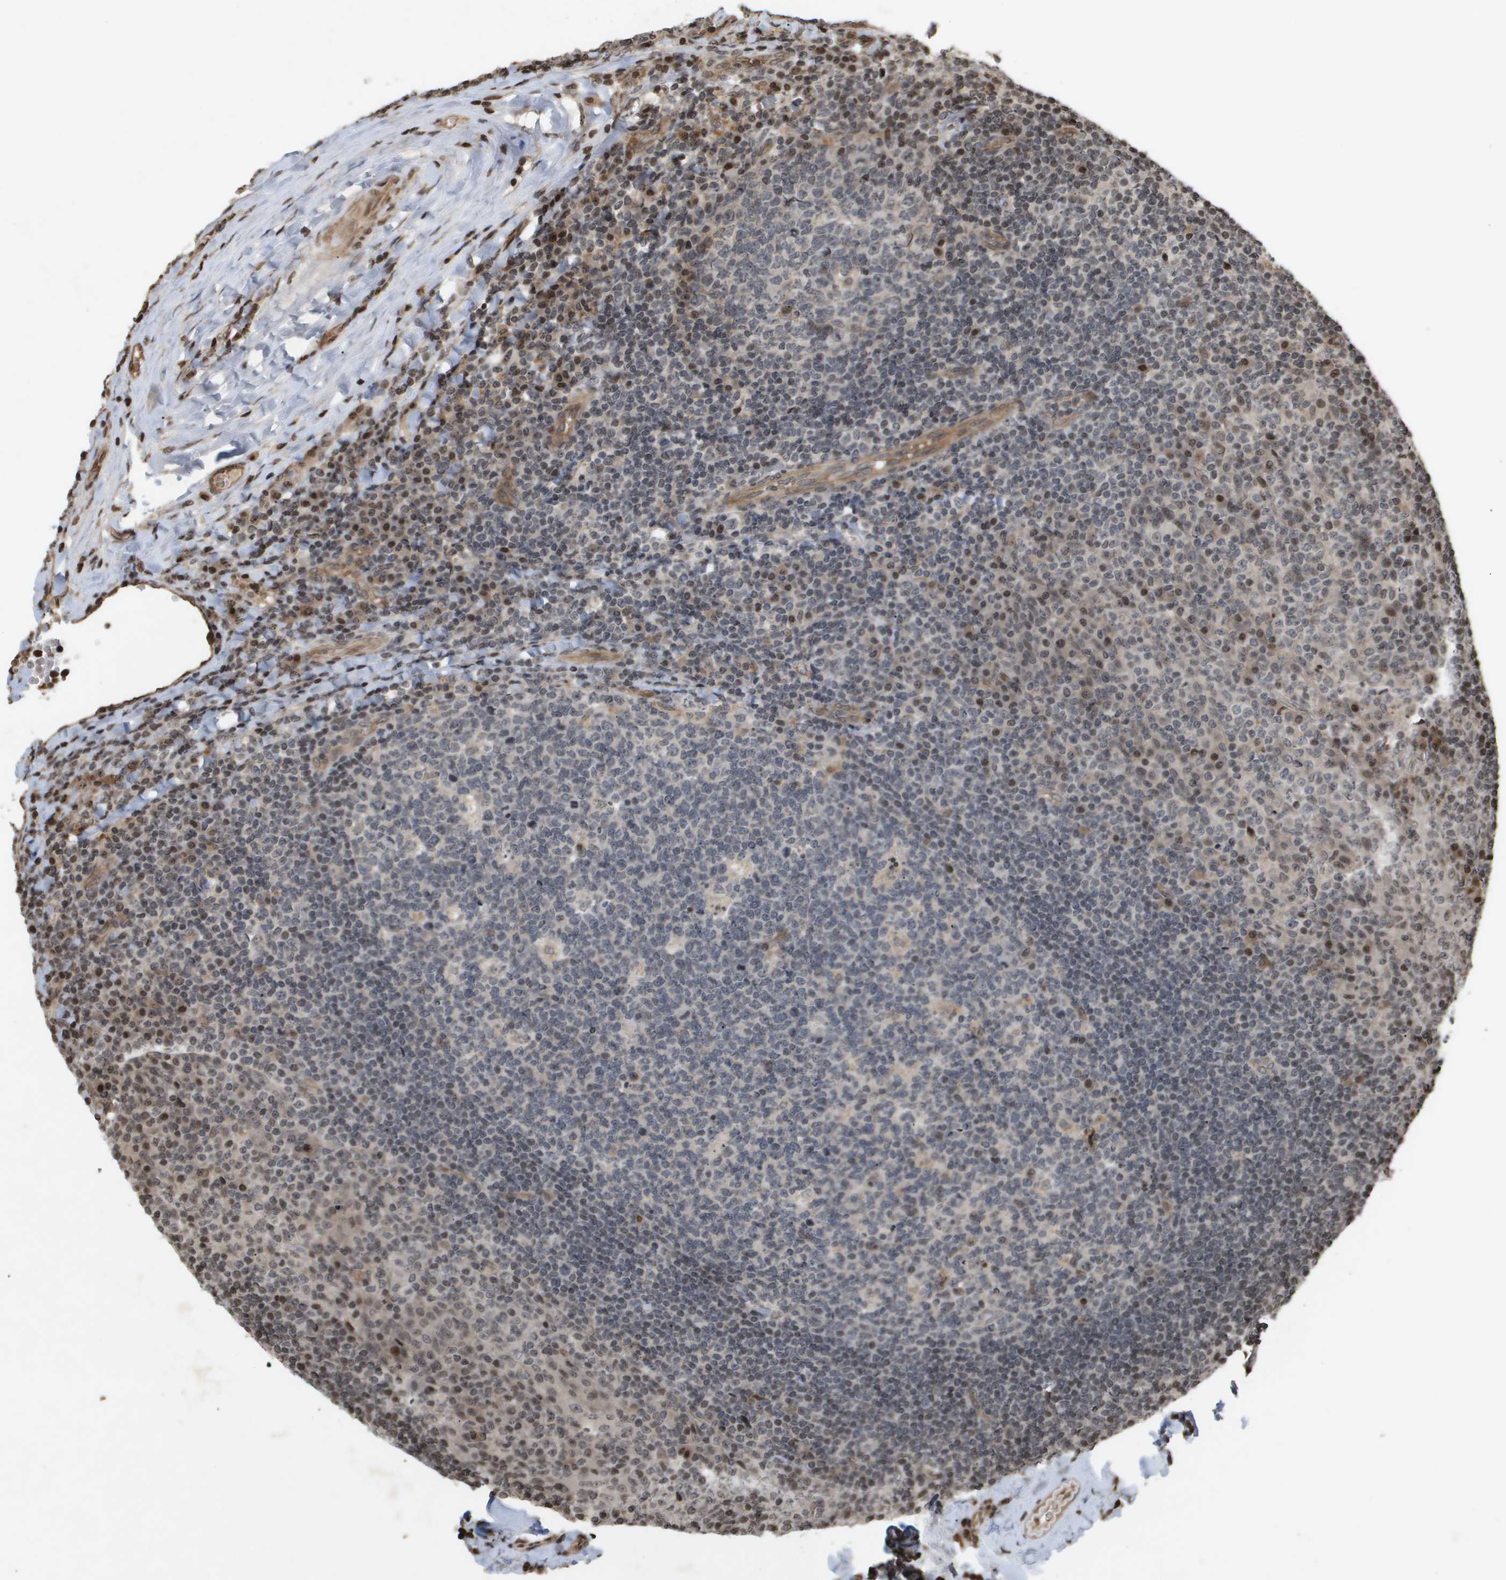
{"staining": {"intensity": "negative", "quantity": "none", "location": "none"}, "tissue": "tonsil", "cell_type": "Germinal center cells", "image_type": "normal", "snomed": [{"axis": "morphology", "description": "Normal tissue, NOS"}, {"axis": "topography", "description": "Tonsil"}], "caption": "Germinal center cells show no significant expression in normal tonsil. (Immunohistochemistry, brightfield microscopy, high magnification).", "gene": "HSPA6", "patient": {"sex": "male", "age": 17}}